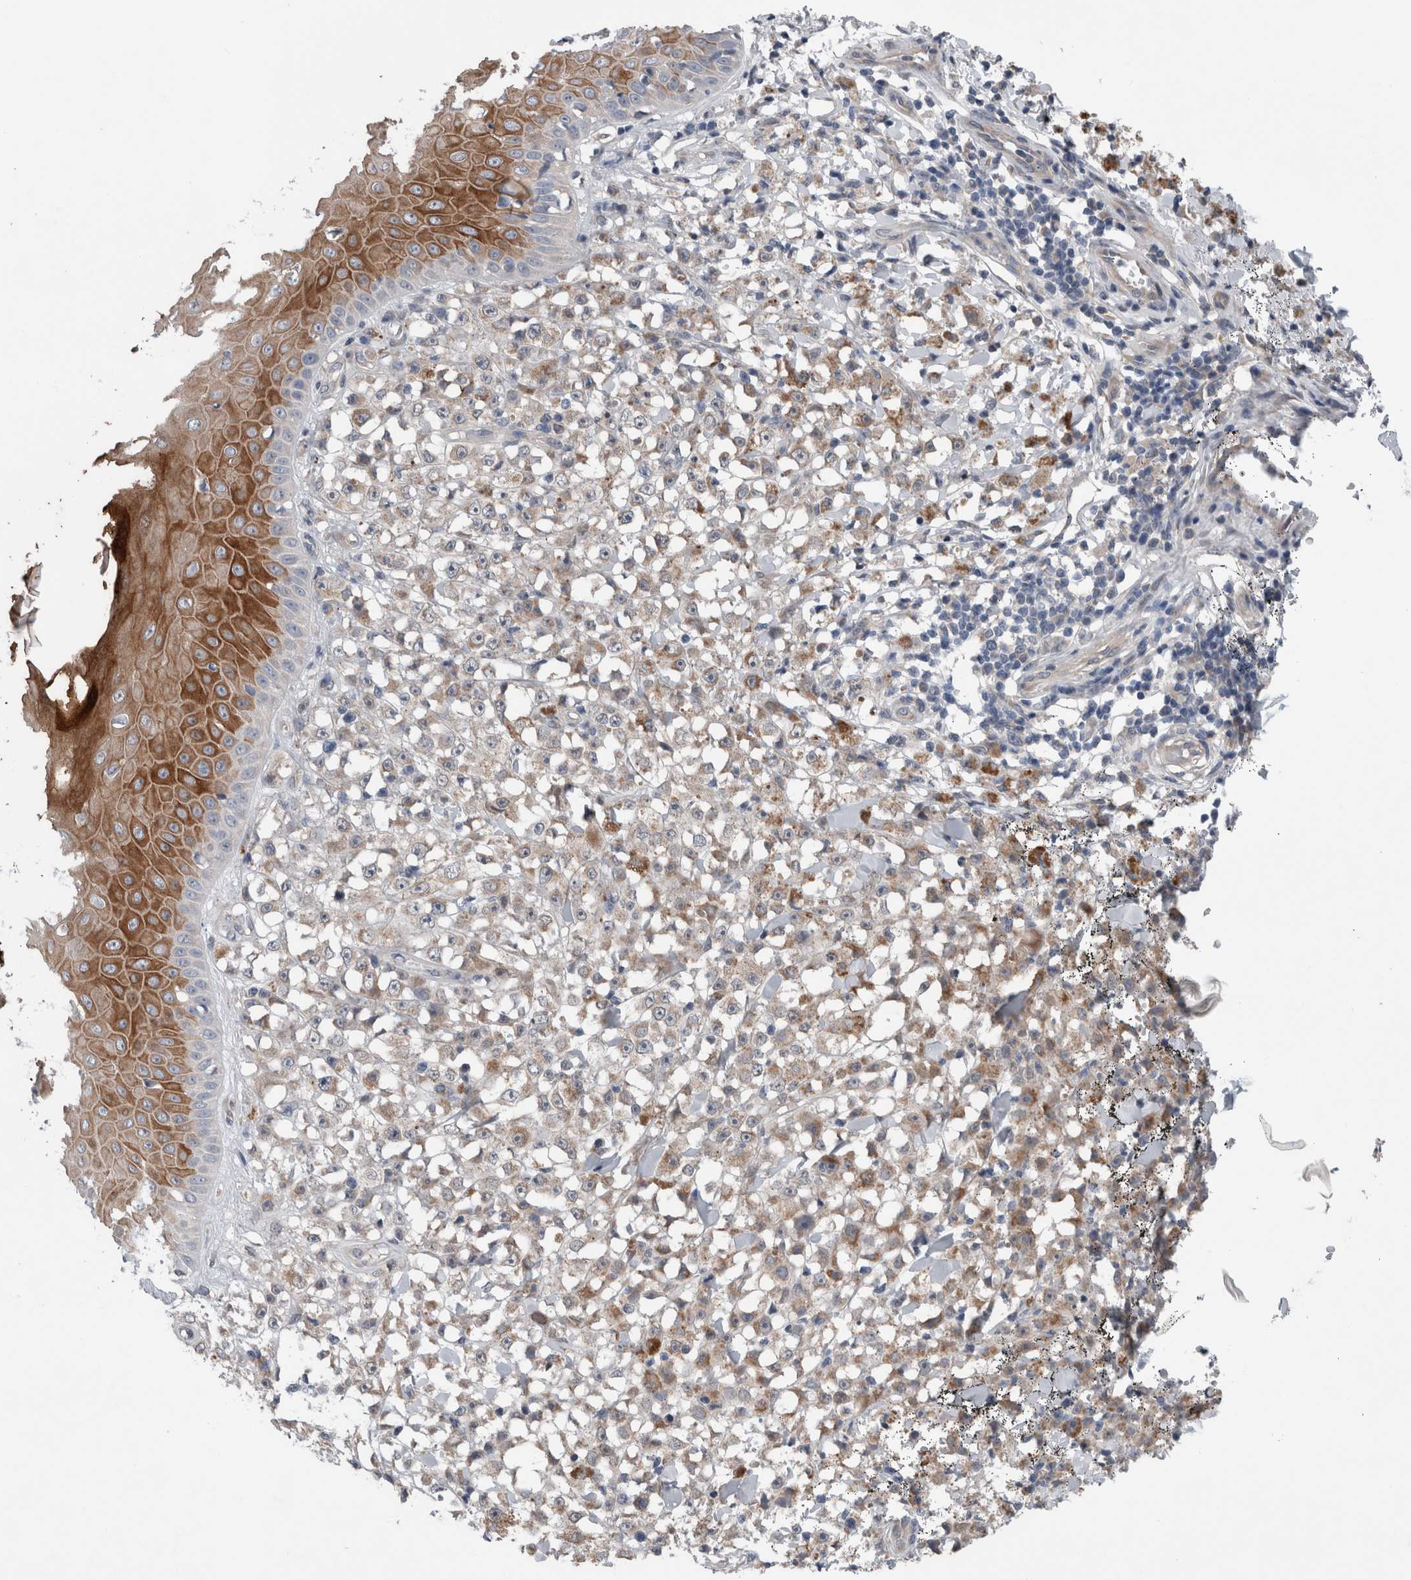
{"staining": {"intensity": "weak", "quantity": "<25%", "location": "cytoplasmic/membranous"}, "tissue": "melanoma", "cell_type": "Tumor cells", "image_type": "cancer", "snomed": [{"axis": "morphology", "description": "Malignant melanoma, NOS"}, {"axis": "topography", "description": "Skin"}], "caption": "Tumor cells show no significant expression in malignant melanoma.", "gene": "CRNN", "patient": {"sex": "female", "age": 82}}